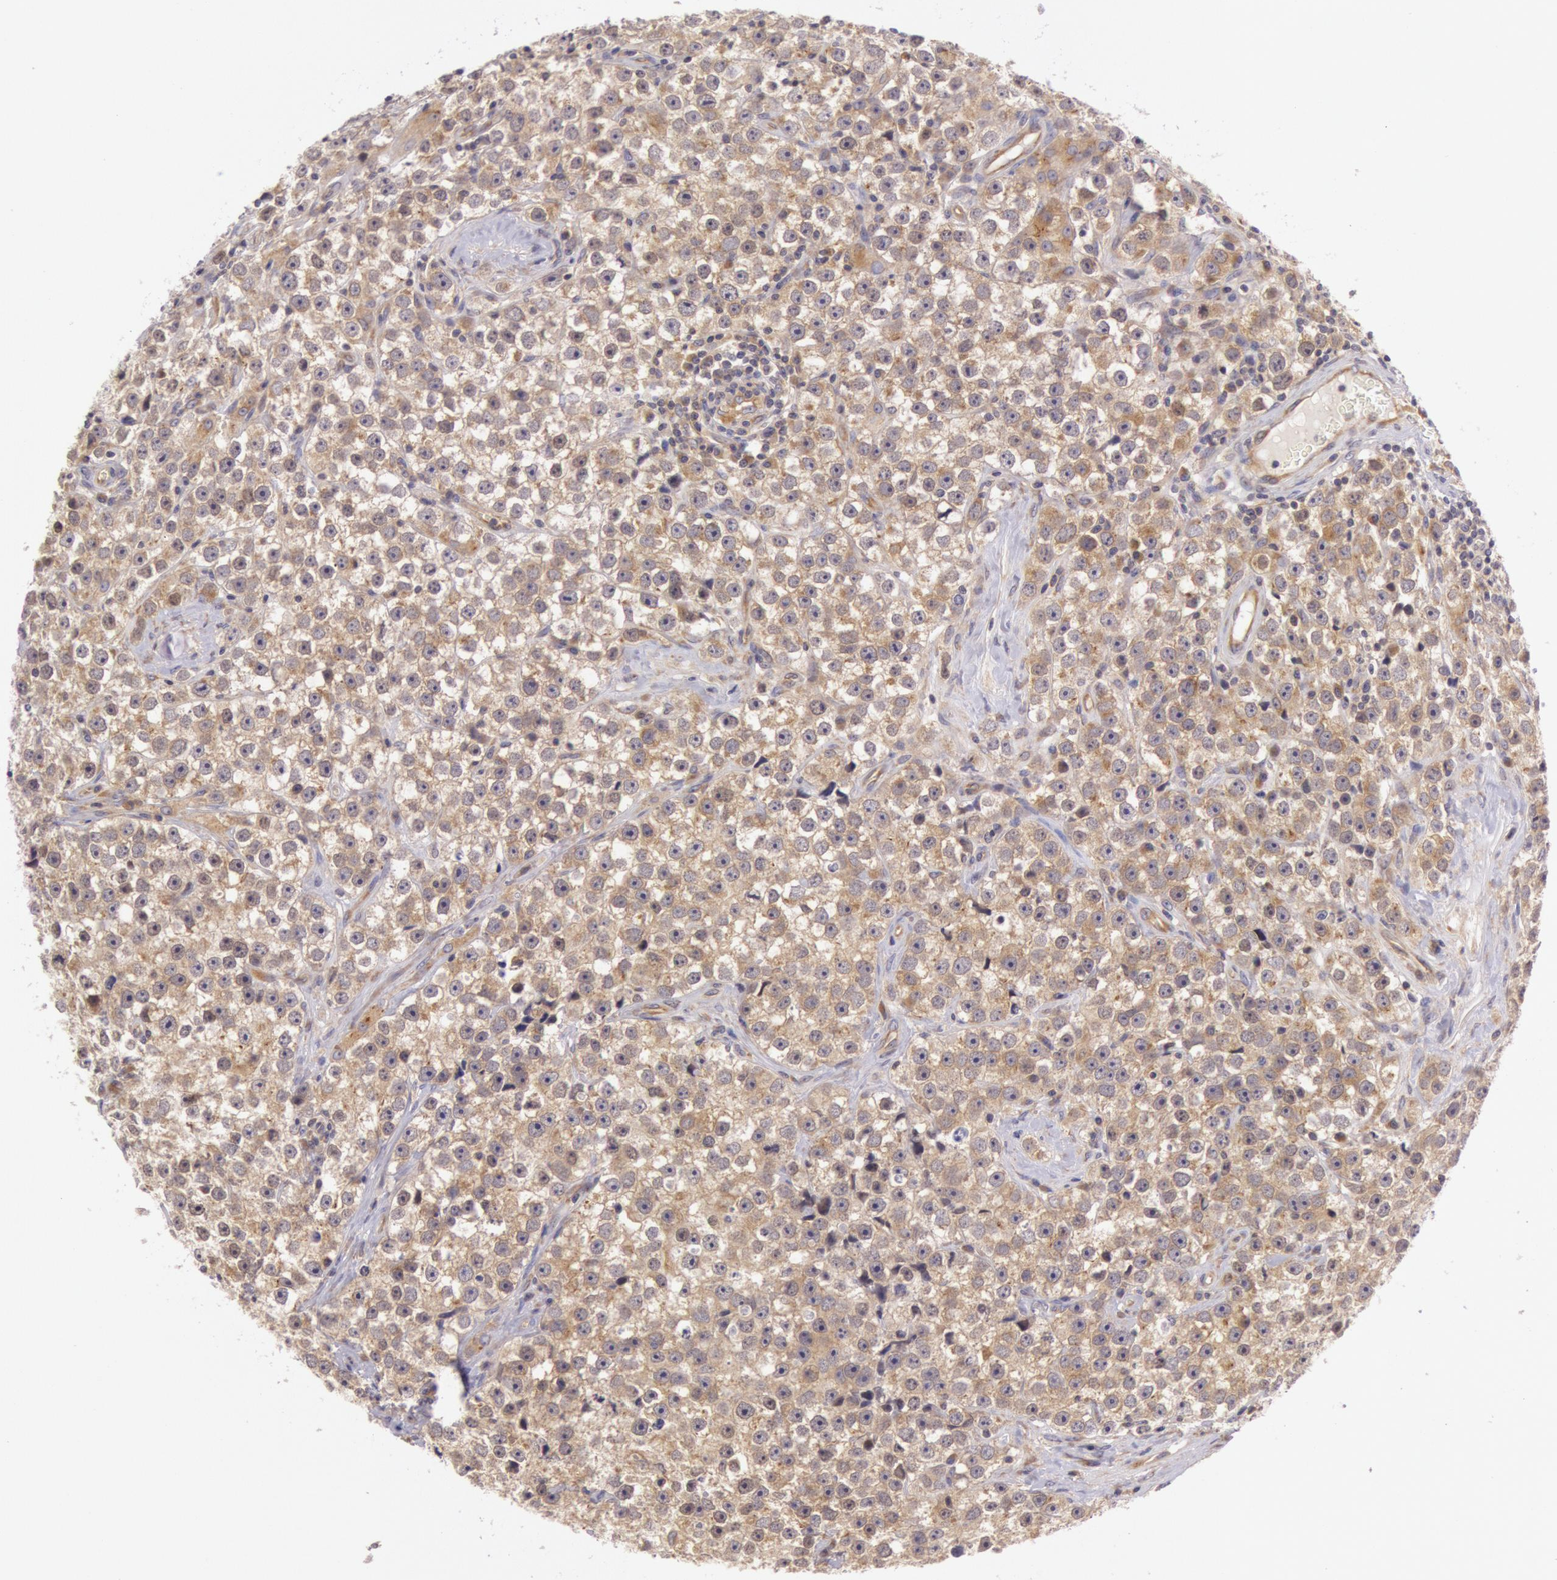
{"staining": {"intensity": "weak", "quantity": ">75%", "location": "cytoplasmic/membranous"}, "tissue": "testis cancer", "cell_type": "Tumor cells", "image_type": "cancer", "snomed": [{"axis": "morphology", "description": "Seminoma, NOS"}, {"axis": "topography", "description": "Testis"}], "caption": "Protein staining of testis seminoma tissue exhibits weak cytoplasmic/membranous expression in approximately >75% of tumor cells. (Brightfield microscopy of DAB IHC at high magnification).", "gene": "CHUK", "patient": {"sex": "male", "age": 32}}